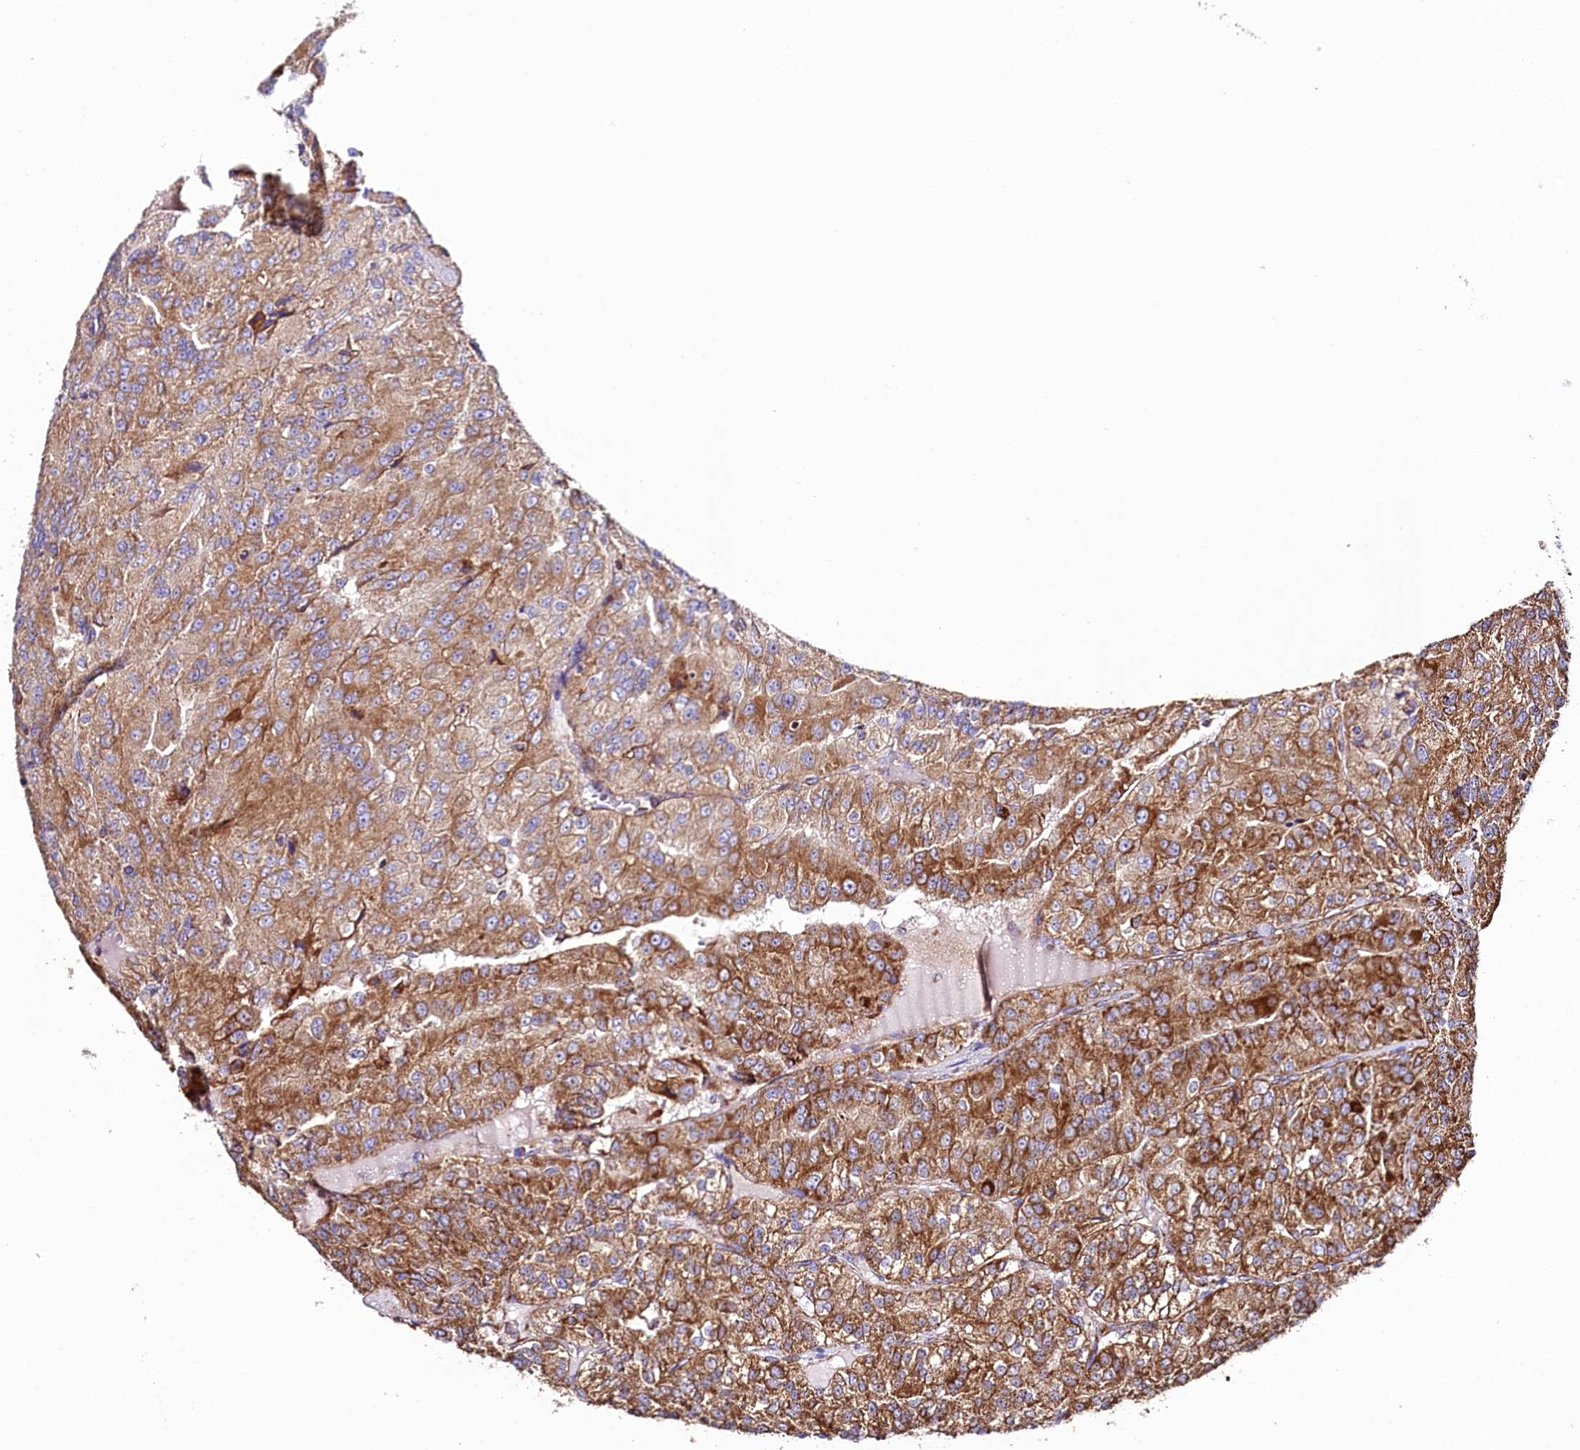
{"staining": {"intensity": "moderate", "quantity": ">75%", "location": "cytoplasmic/membranous"}, "tissue": "renal cancer", "cell_type": "Tumor cells", "image_type": "cancer", "snomed": [{"axis": "morphology", "description": "Adenocarcinoma, NOS"}, {"axis": "topography", "description": "Kidney"}], "caption": "There is medium levels of moderate cytoplasmic/membranous expression in tumor cells of adenocarcinoma (renal), as demonstrated by immunohistochemical staining (brown color).", "gene": "APLP2", "patient": {"sex": "female", "age": 63}}